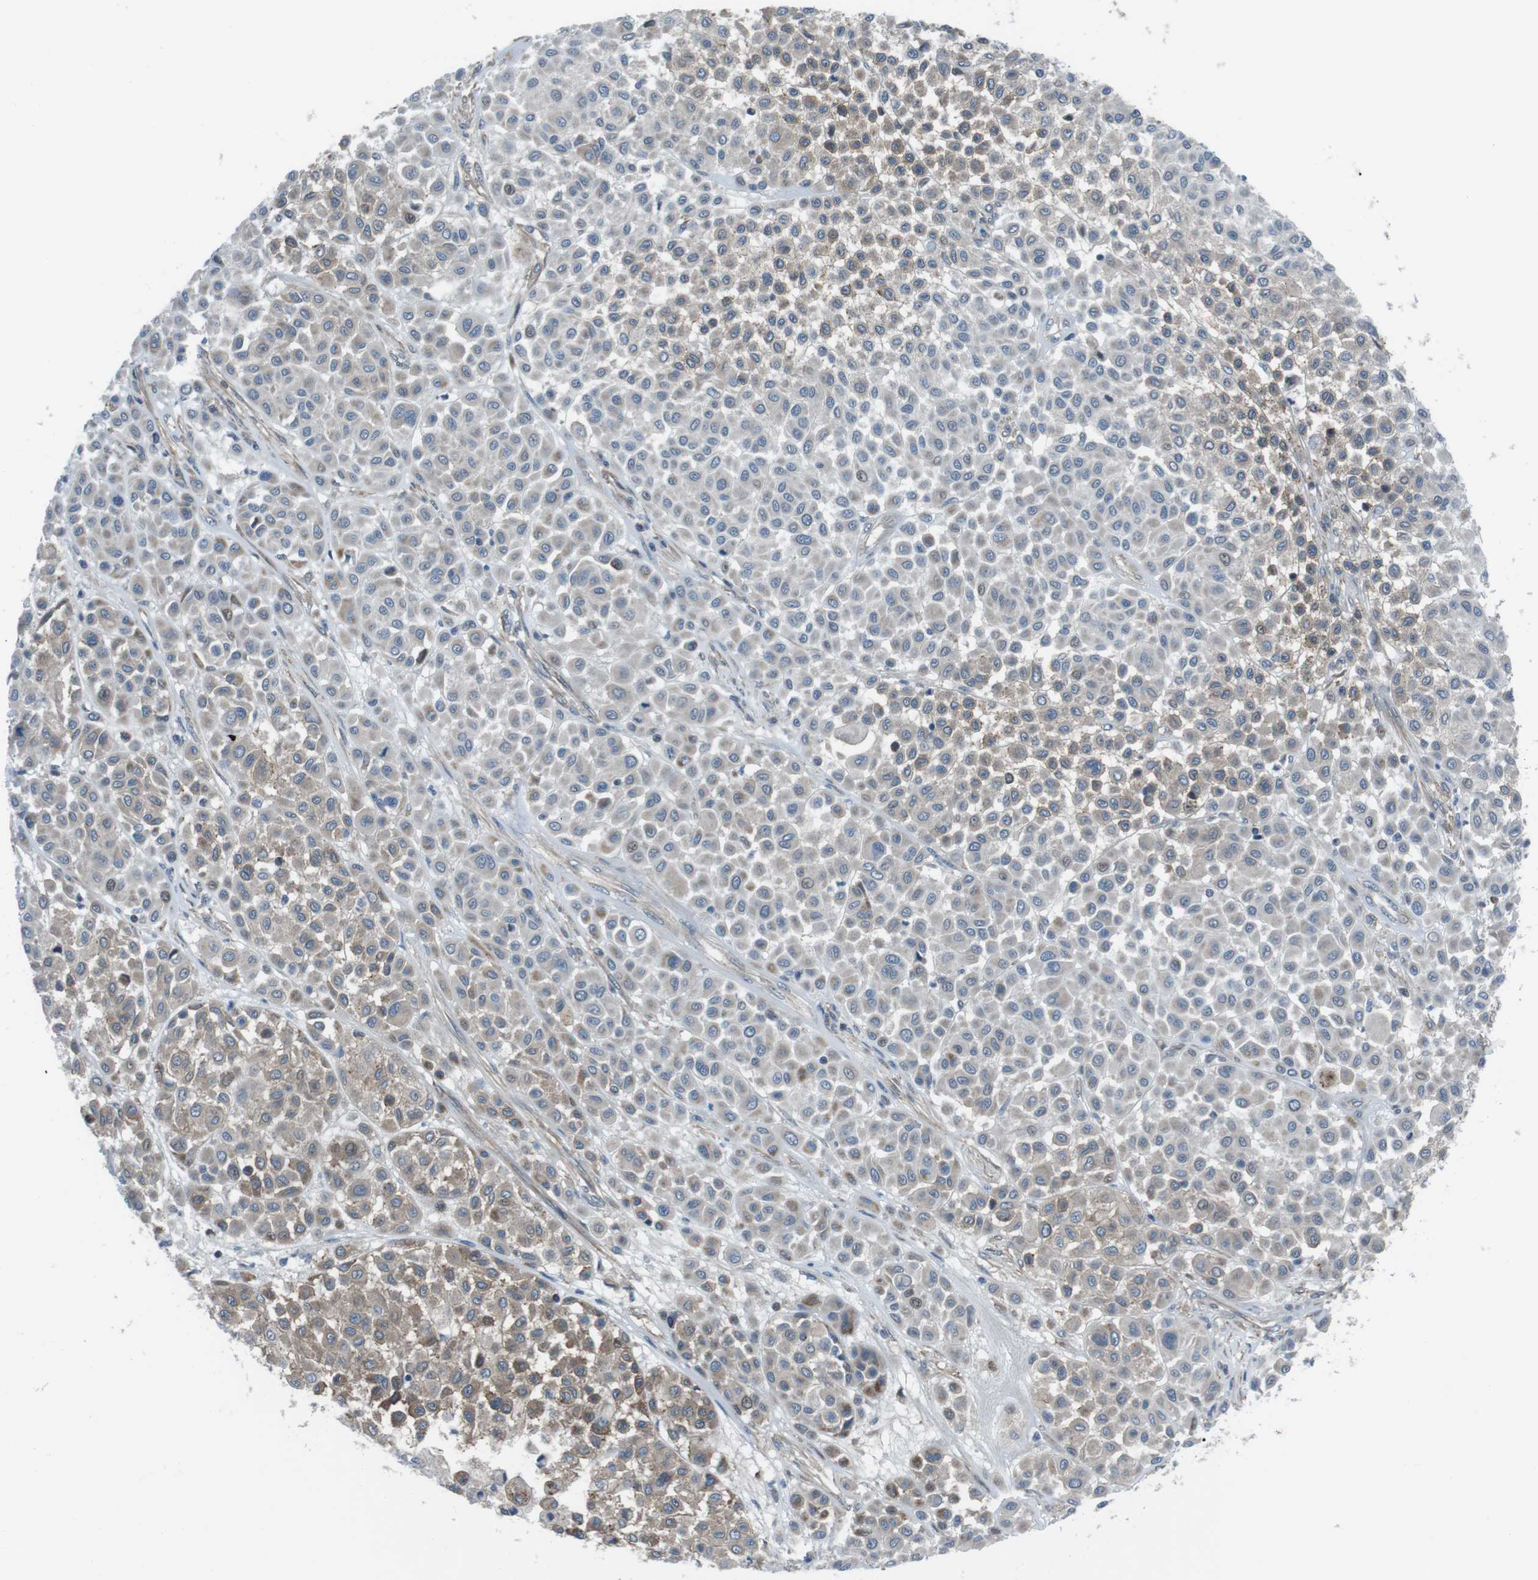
{"staining": {"intensity": "weak", "quantity": "25%-75%", "location": "cytoplasmic/membranous"}, "tissue": "melanoma", "cell_type": "Tumor cells", "image_type": "cancer", "snomed": [{"axis": "morphology", "description": "Malignant melanoma, Metastatic site"}, {"axis": "topography", "description": "Soft tissue"}], "caption": "Immunohistochemical staining of malignant melanoma (metastatic site) shows low levels of weak cytoplasmic/membranous protein staining in about 25%-75% of tumor cells.", "gene": "FAM174B", "patient": {"sex": "male", "age": 41}}